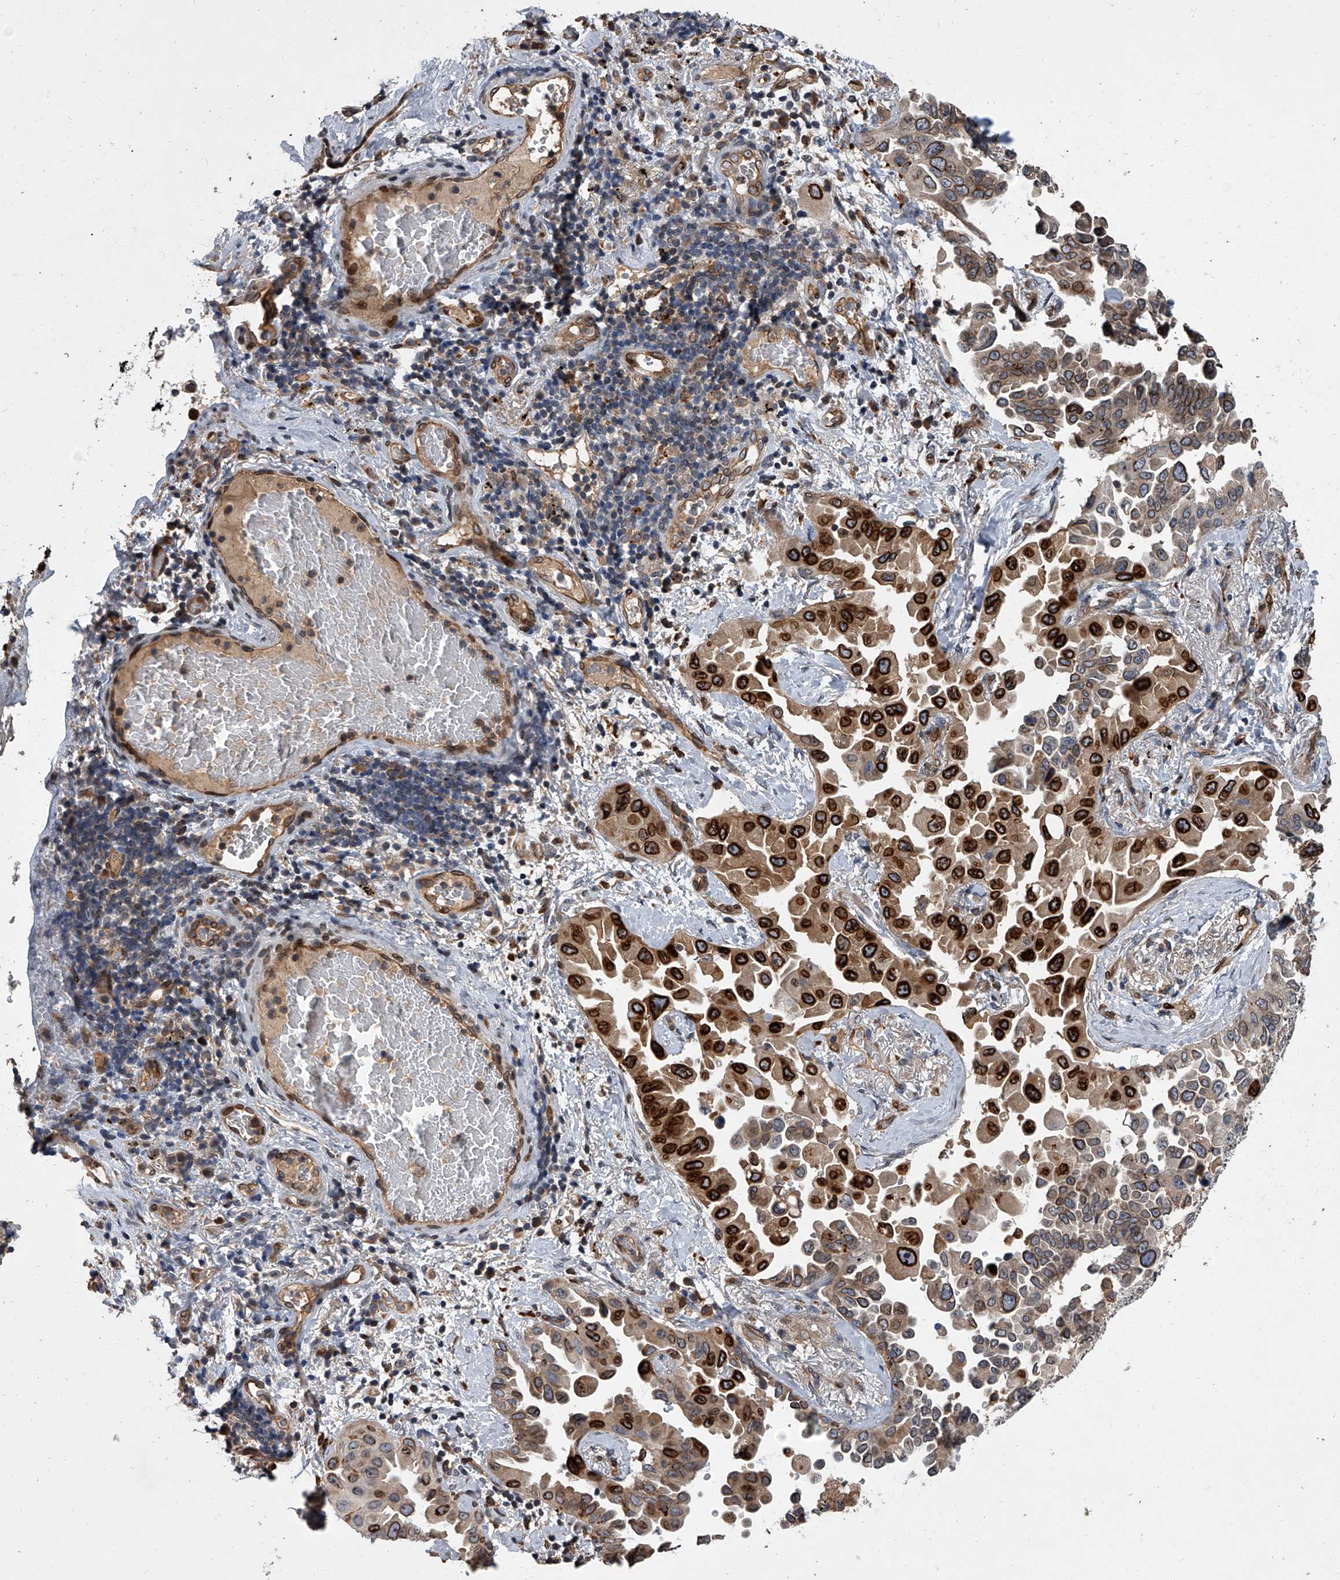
{"staining": {"intensity": "strong", "quantity": "25%-75%", "location": "cytoplasmic/membranous,nuclear"}, "tissue": "lung cancer", "cell_type": "Tumor cells", "image_type": "cancer", "snomed": [{"axis": "morphology", "description": "Adenocarcinoma, NOS"}, {"axis": "topography", "description": "Lung"}], "caption": "Immunohistochemical staining of human lung adenocarcinoma reveals strong cytoplasmic/membranous and nuclear protein positivity in approximately 25%-75% of tumor cells.", "gene": "LRRC8C", "patient": {"sex": "female", "age": 67}}